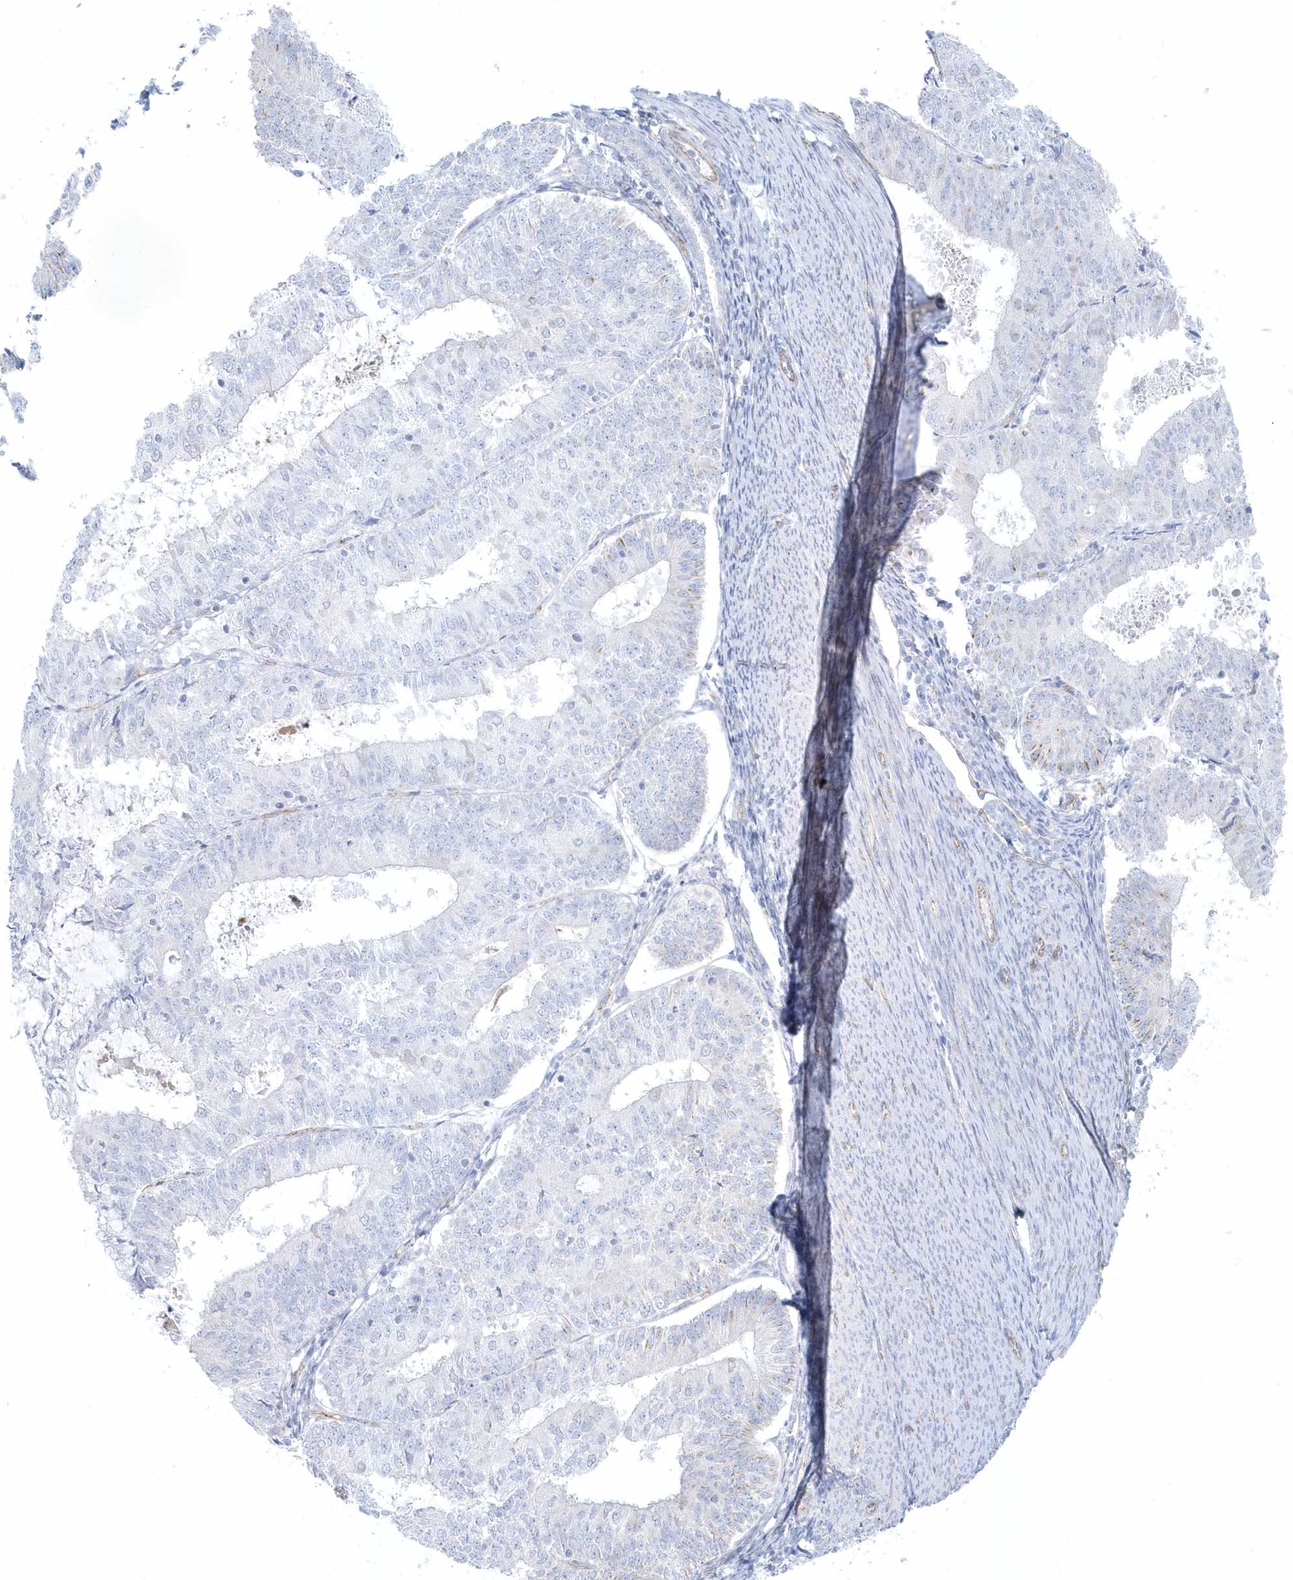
{"staining": {"intensity": "negative", "quantity": "none", "location": "none"}, "tissue": "endometrial cancer", "cell_type": "Tumor cells", "image_type": "cancer", "snomed": [{"axis": "morphology", "description": "Adenocarcinoma, NOS"}, {"axis": "topography", "description": "Endometrium"}], "caption": "Endometrial cancer was stained to show a protein in brown. There is no significant staining in tumor cells.", "gene": "GPR152", "patient": {"sex": "female", "age": 57}}